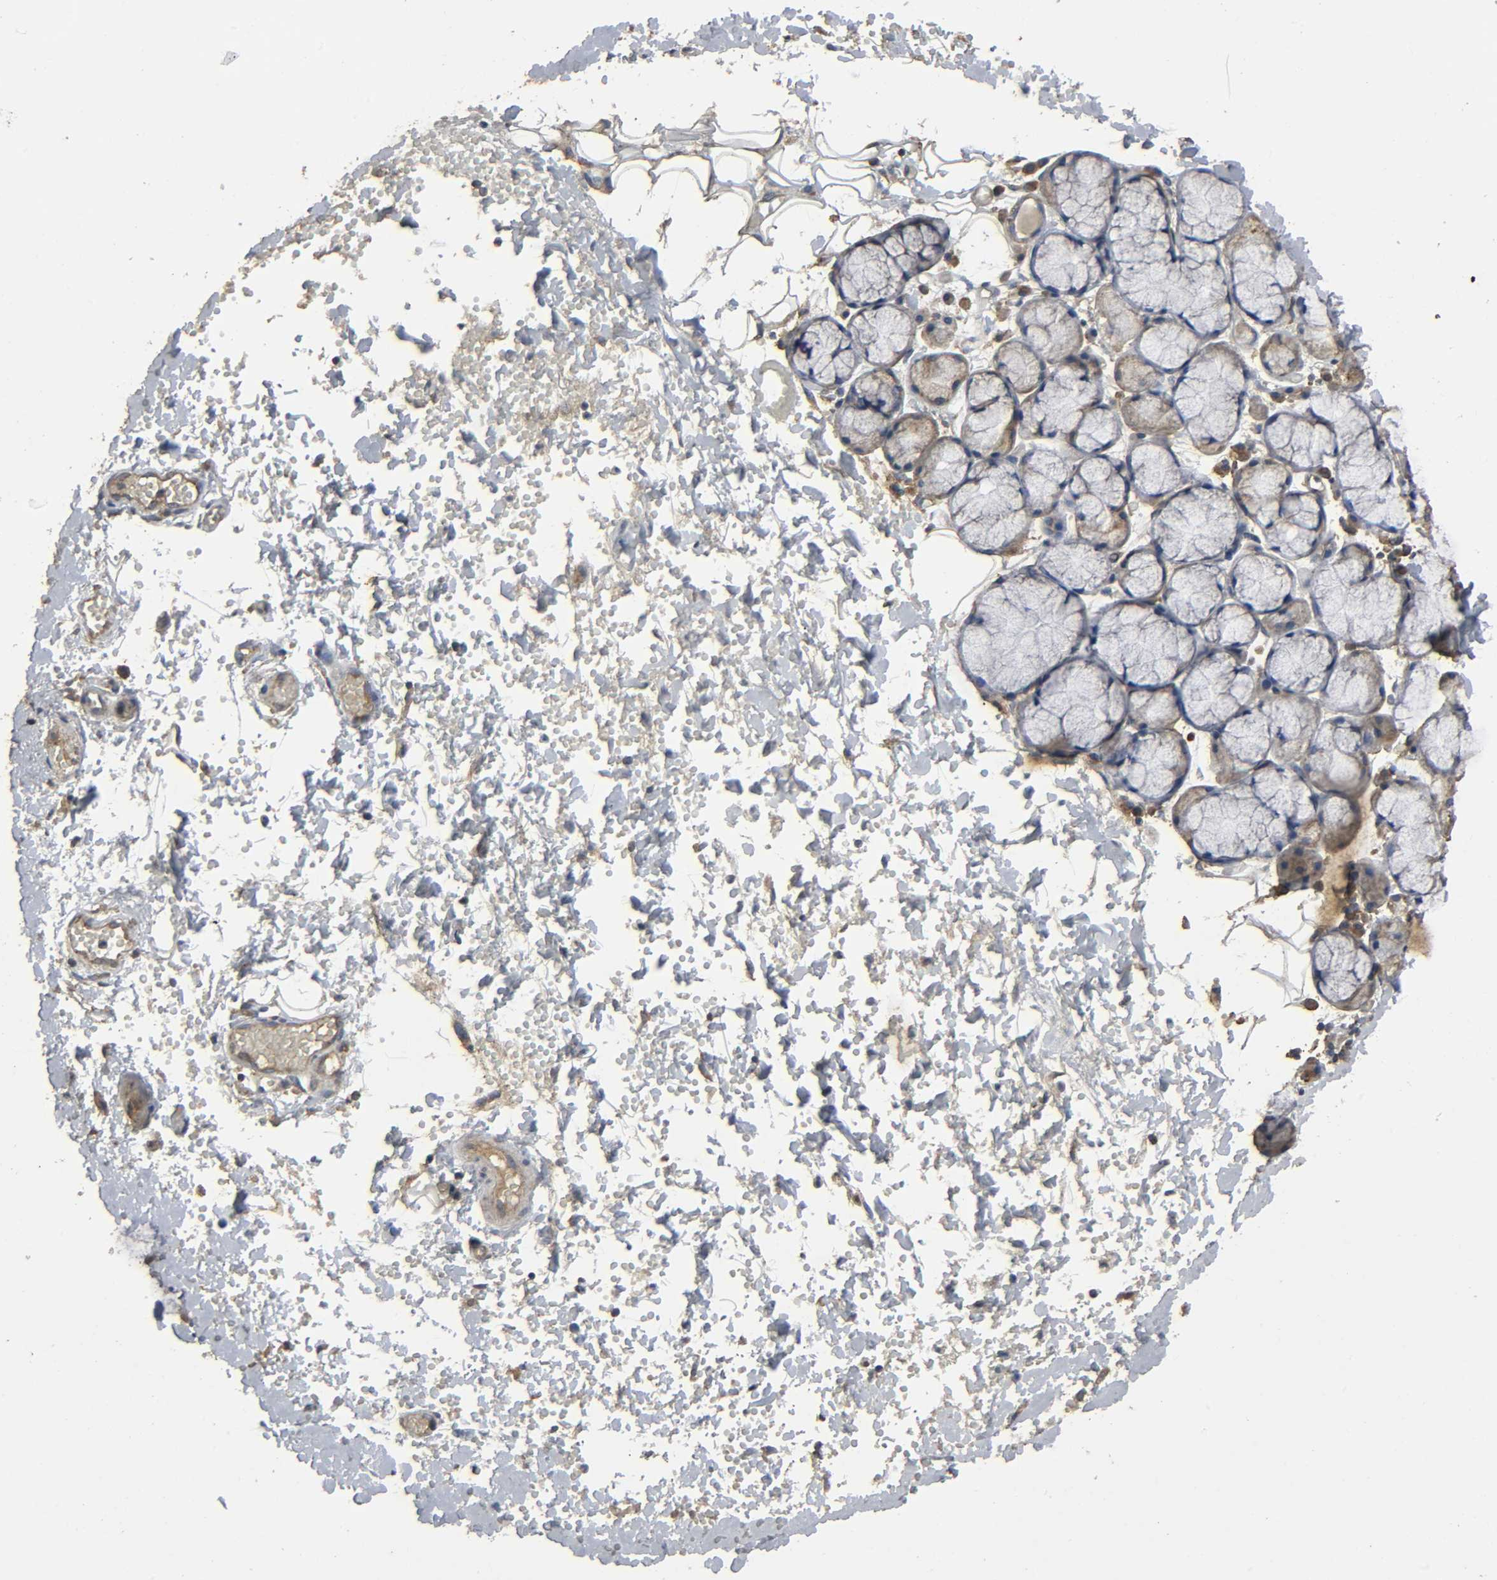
{"staining": {"intensity": "moderate", "quantity": ">75%", "location": "cytoplasmic/membranous"}, "tissue": "salivary gland", "cell_type": "Glandular cells", "image_type": "normal", "snomed": [{"axis": "morphology", "description": "Normal tissue, NOS"}, {"axis": "topography", "description": "Skeletal muscle"}, {"axis": "topography", "description": "Oral tissue"}, {"axis": "topography", "description": "Salivary gland"}, {"axis": "topography", "description": "Peripheral nerve tissue"}], "caption": "Normal salivary gland reveals moderate cytoplasmic/membranous expression in approximately >75% of glandular cells, visualized by immunohistochemistry.", "gene": "DDX6", "patient": {"sex": "male", "age": 54}}